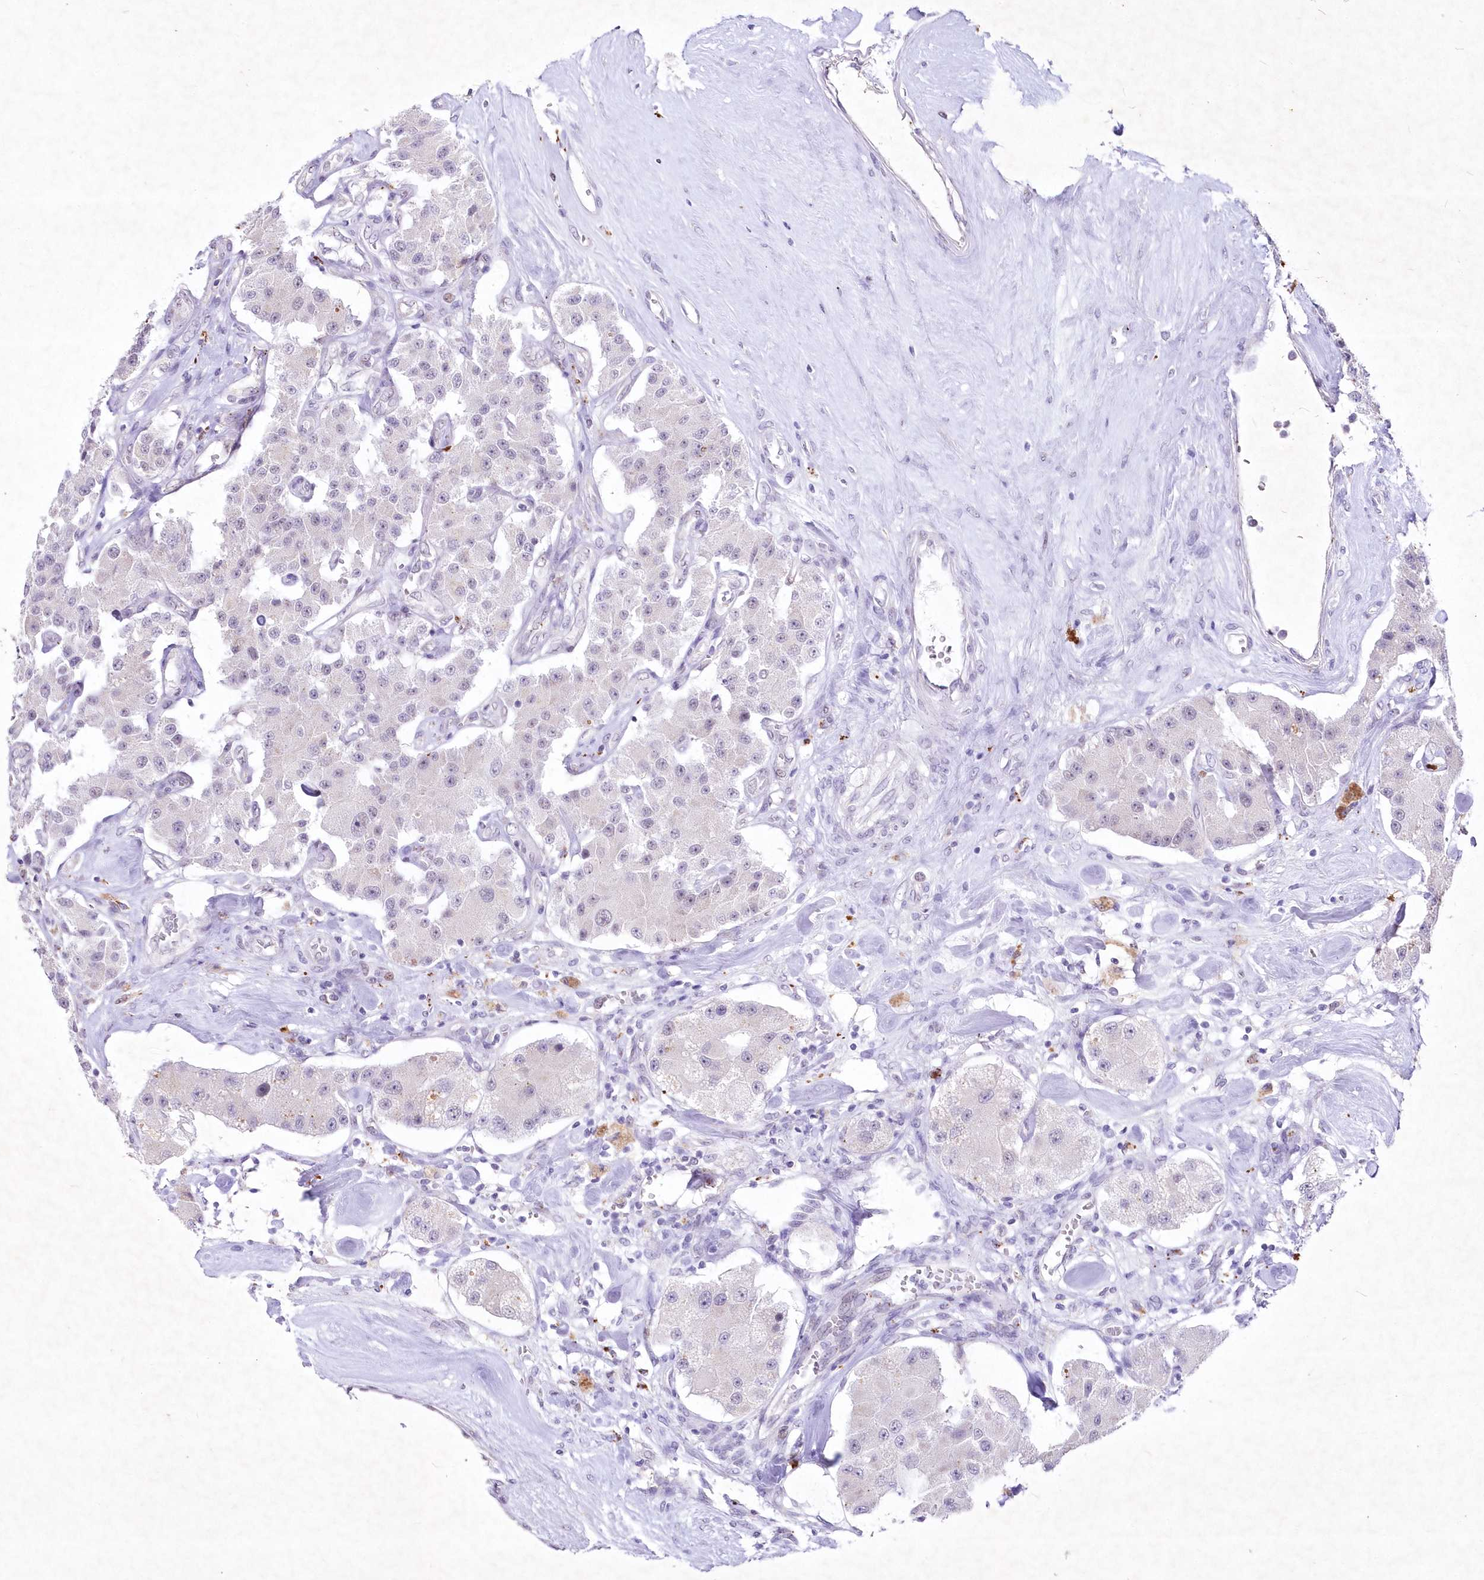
{"staining": {"intensity": "negative", "quantity": "none", "location": "none"}, "tissue": "carcinoid", "cell_type": "Tumor cells", "image_type": "cancer", "snomed": [{"axis": "morphology", "description": "Carcinoid, malignant, NOS"}, {"axis": "topography", "description": "Pancreas"}], "caption": "Tumor cells are negative for brown protein staining in carcinoid. Brightfield microscopy of IHC stained with DAB (3,3'-diaminobenzidine) (brown) and hematoxylin (blue), captured at high magnification.", "gene": "RBM27", "patient": {"sex": "male", "age": 41}}